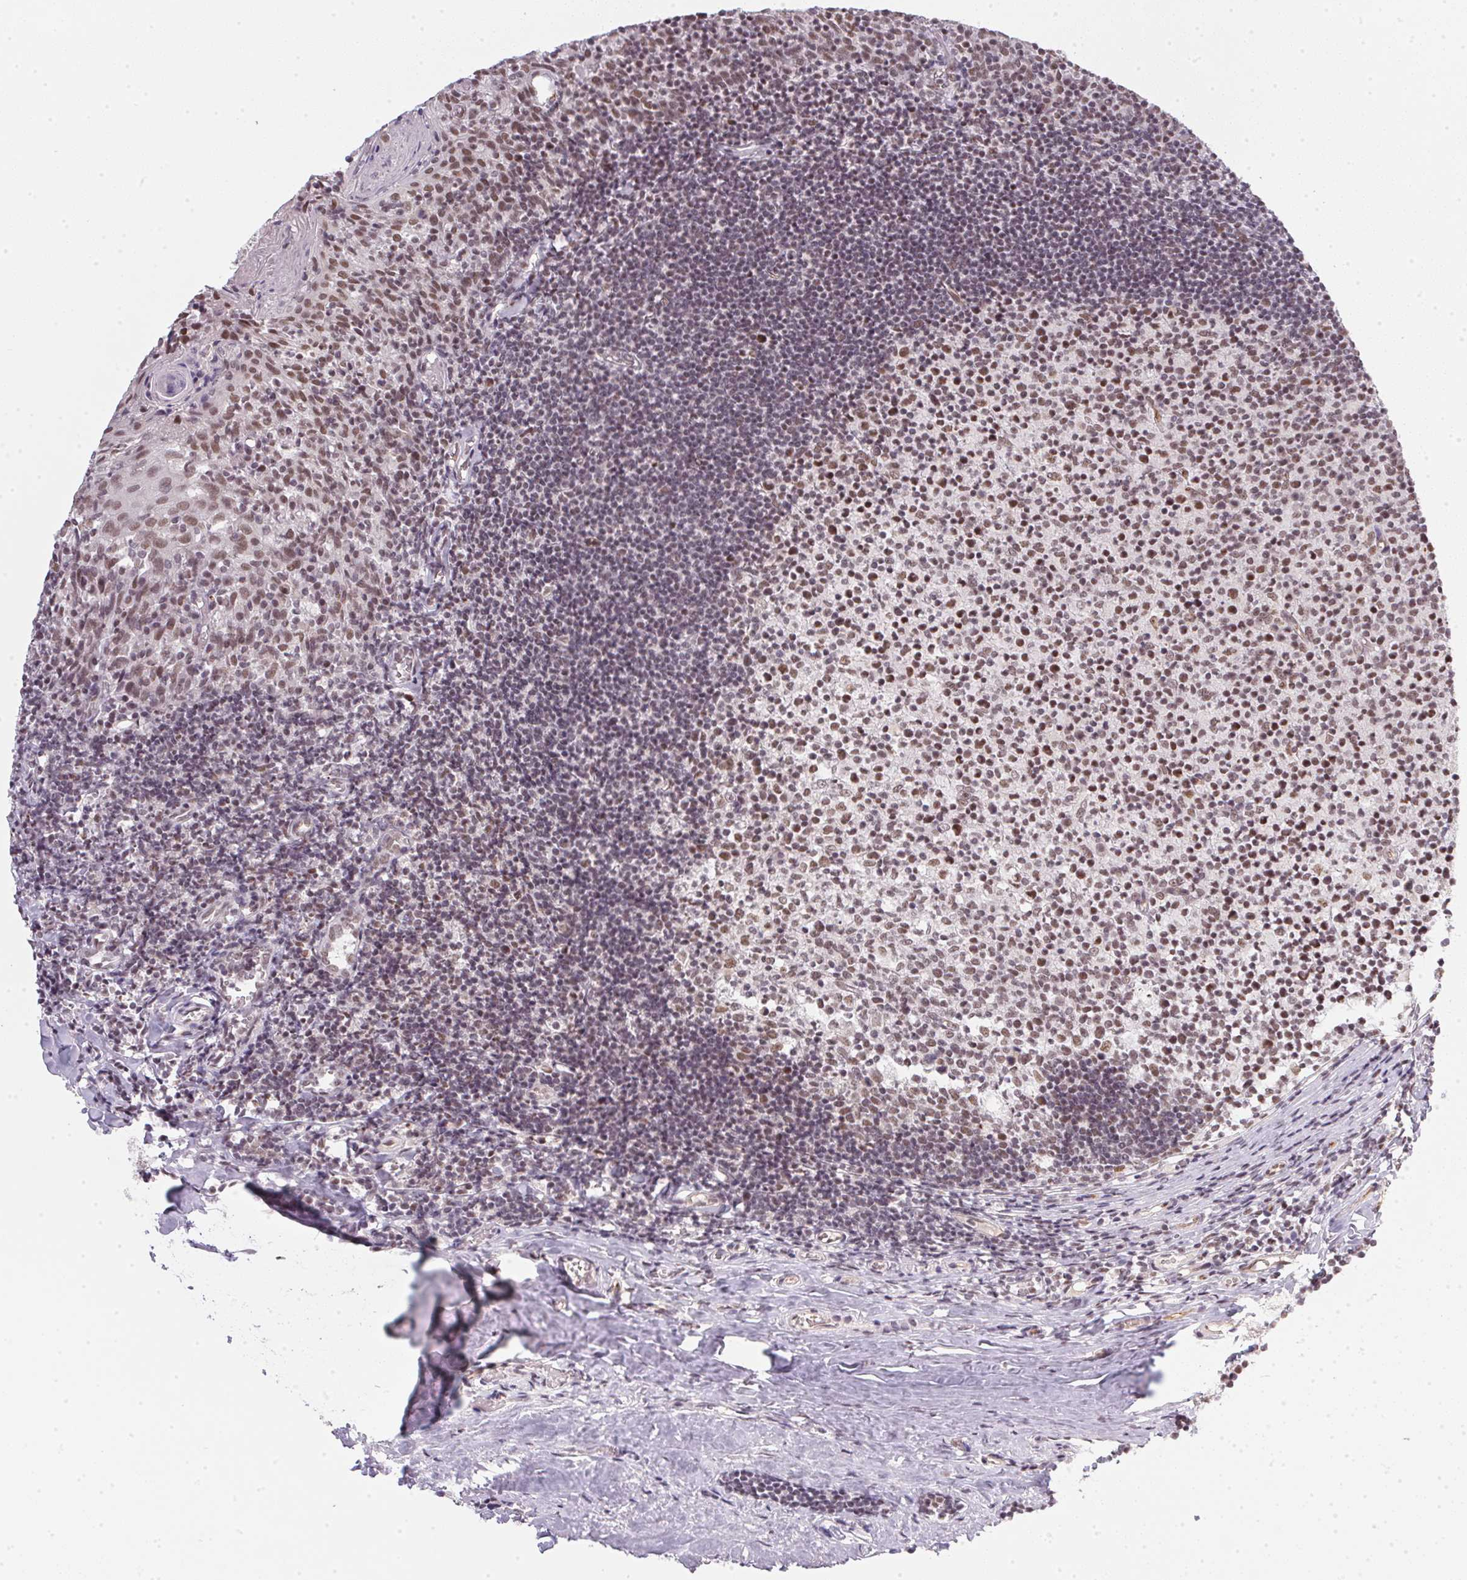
{"staining": {"intensity": "moderate", "quantity": ">75%", "location": "nuclear"}, "tissue": "tonsil", "cell_type": "Germinal center cells", "image_type": "normal", "snomed": [{"axis": "morphology", "description": "Normal tissue, NOS"}, {"axis": "topography", "description": "Tonsil"}], "caption": "Tonsil stained with IHC demonstrates moderate nuclear expression in approximately >75% of germinal center cells. Ihc stains the protein in brown and the nuclei are stained blue.", "gene": "SRSF7", "patient": {"sex": "female", "age": 10}}